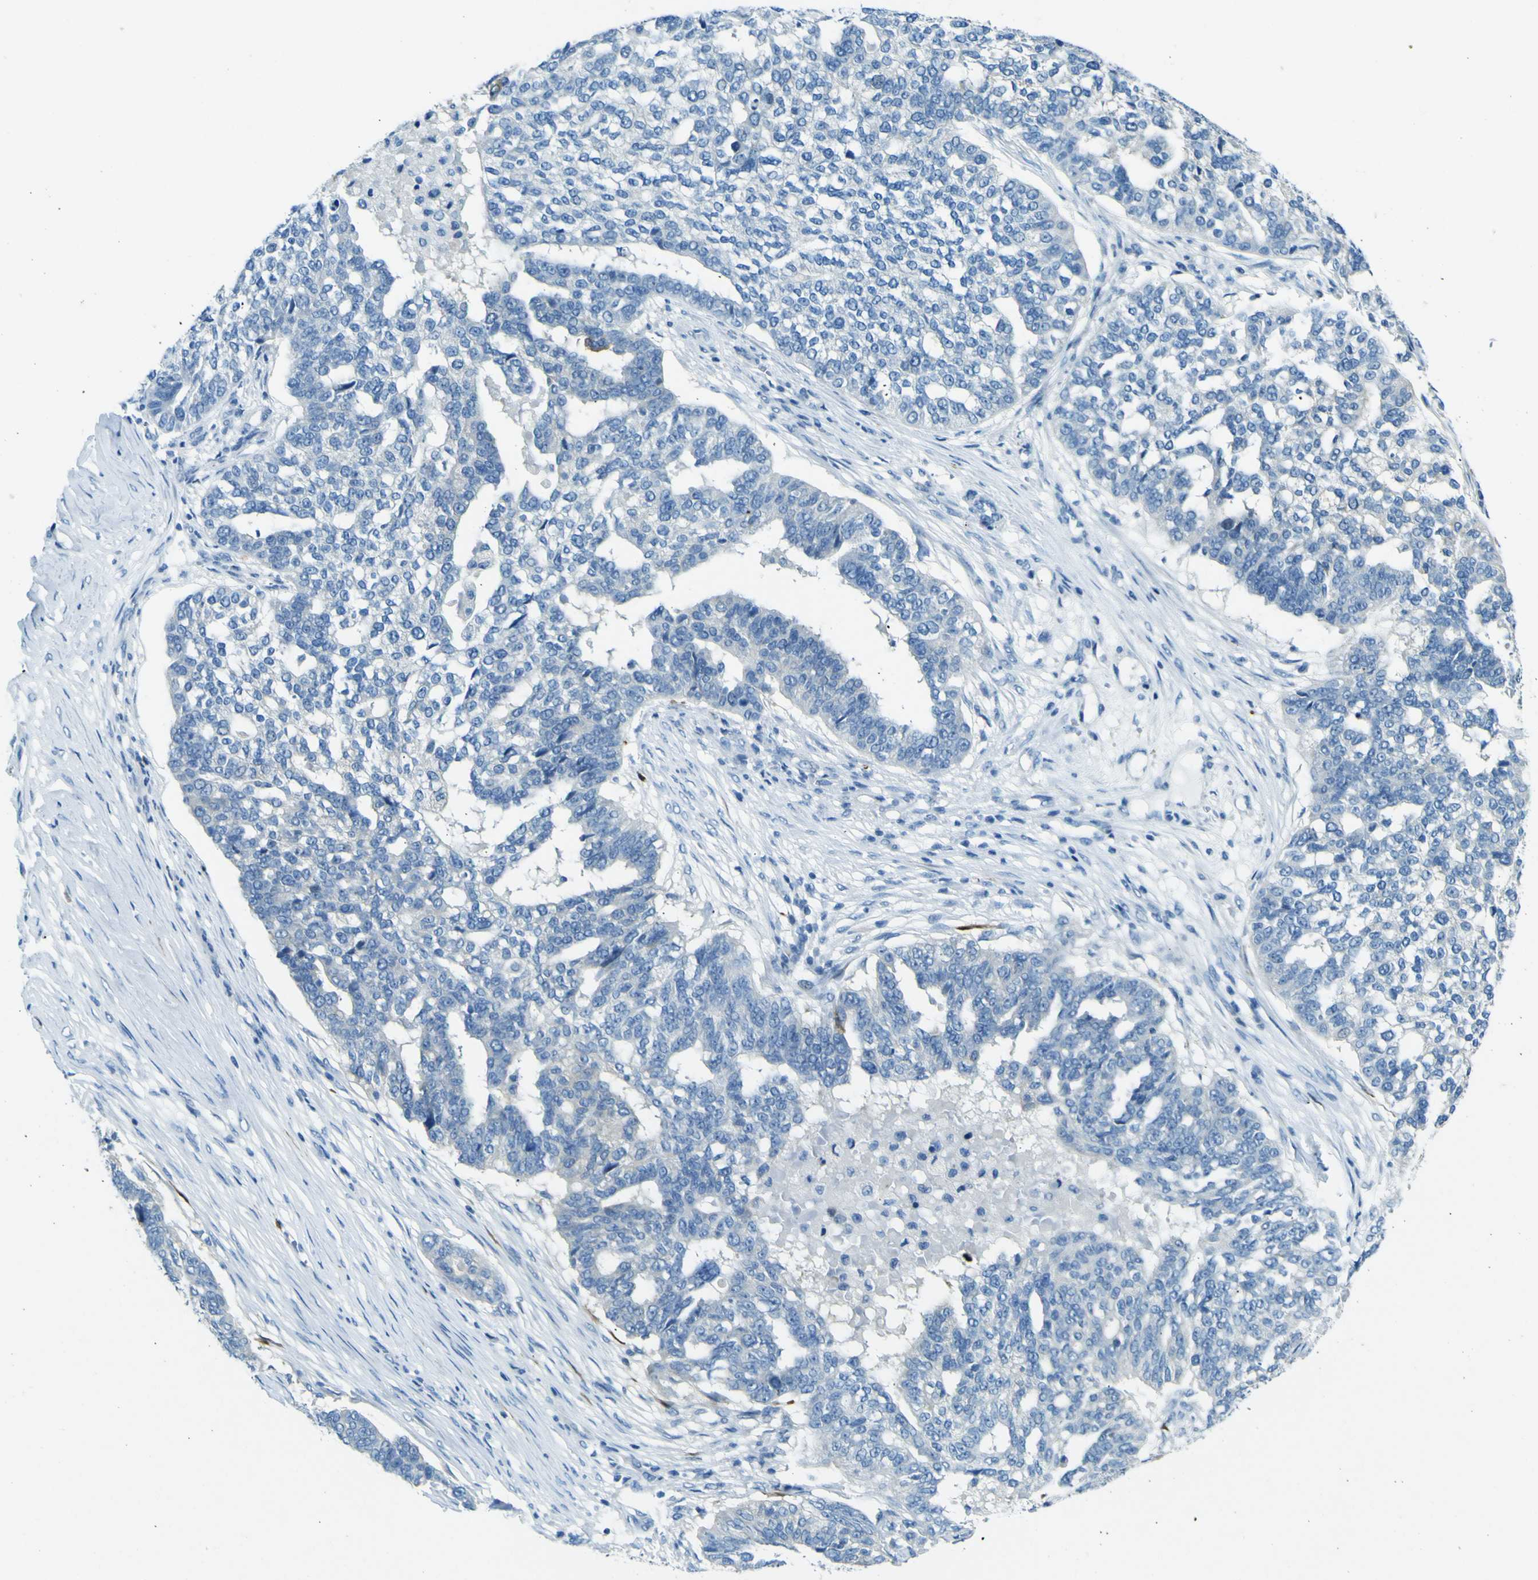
{"staining": {"intensity": "negative", "quantity": "none", "location": "none"}, "tissue": "ovarian cancer", "cell_type": "Tumor cells", "image_type": "cancer", "snomed": [{"axis": "morphology", "description": "Cystadenocarcinoma, serous, NOS"}, {"axis": "topography", "description": "Ovary"}], "caption": "This is a image of IHC staining of serous cystadenocarcinoma (ovarian), which shows no staining in tumor cells.", "gene": "SORCS1", "patient": {"sex": "female", "age": 59}}